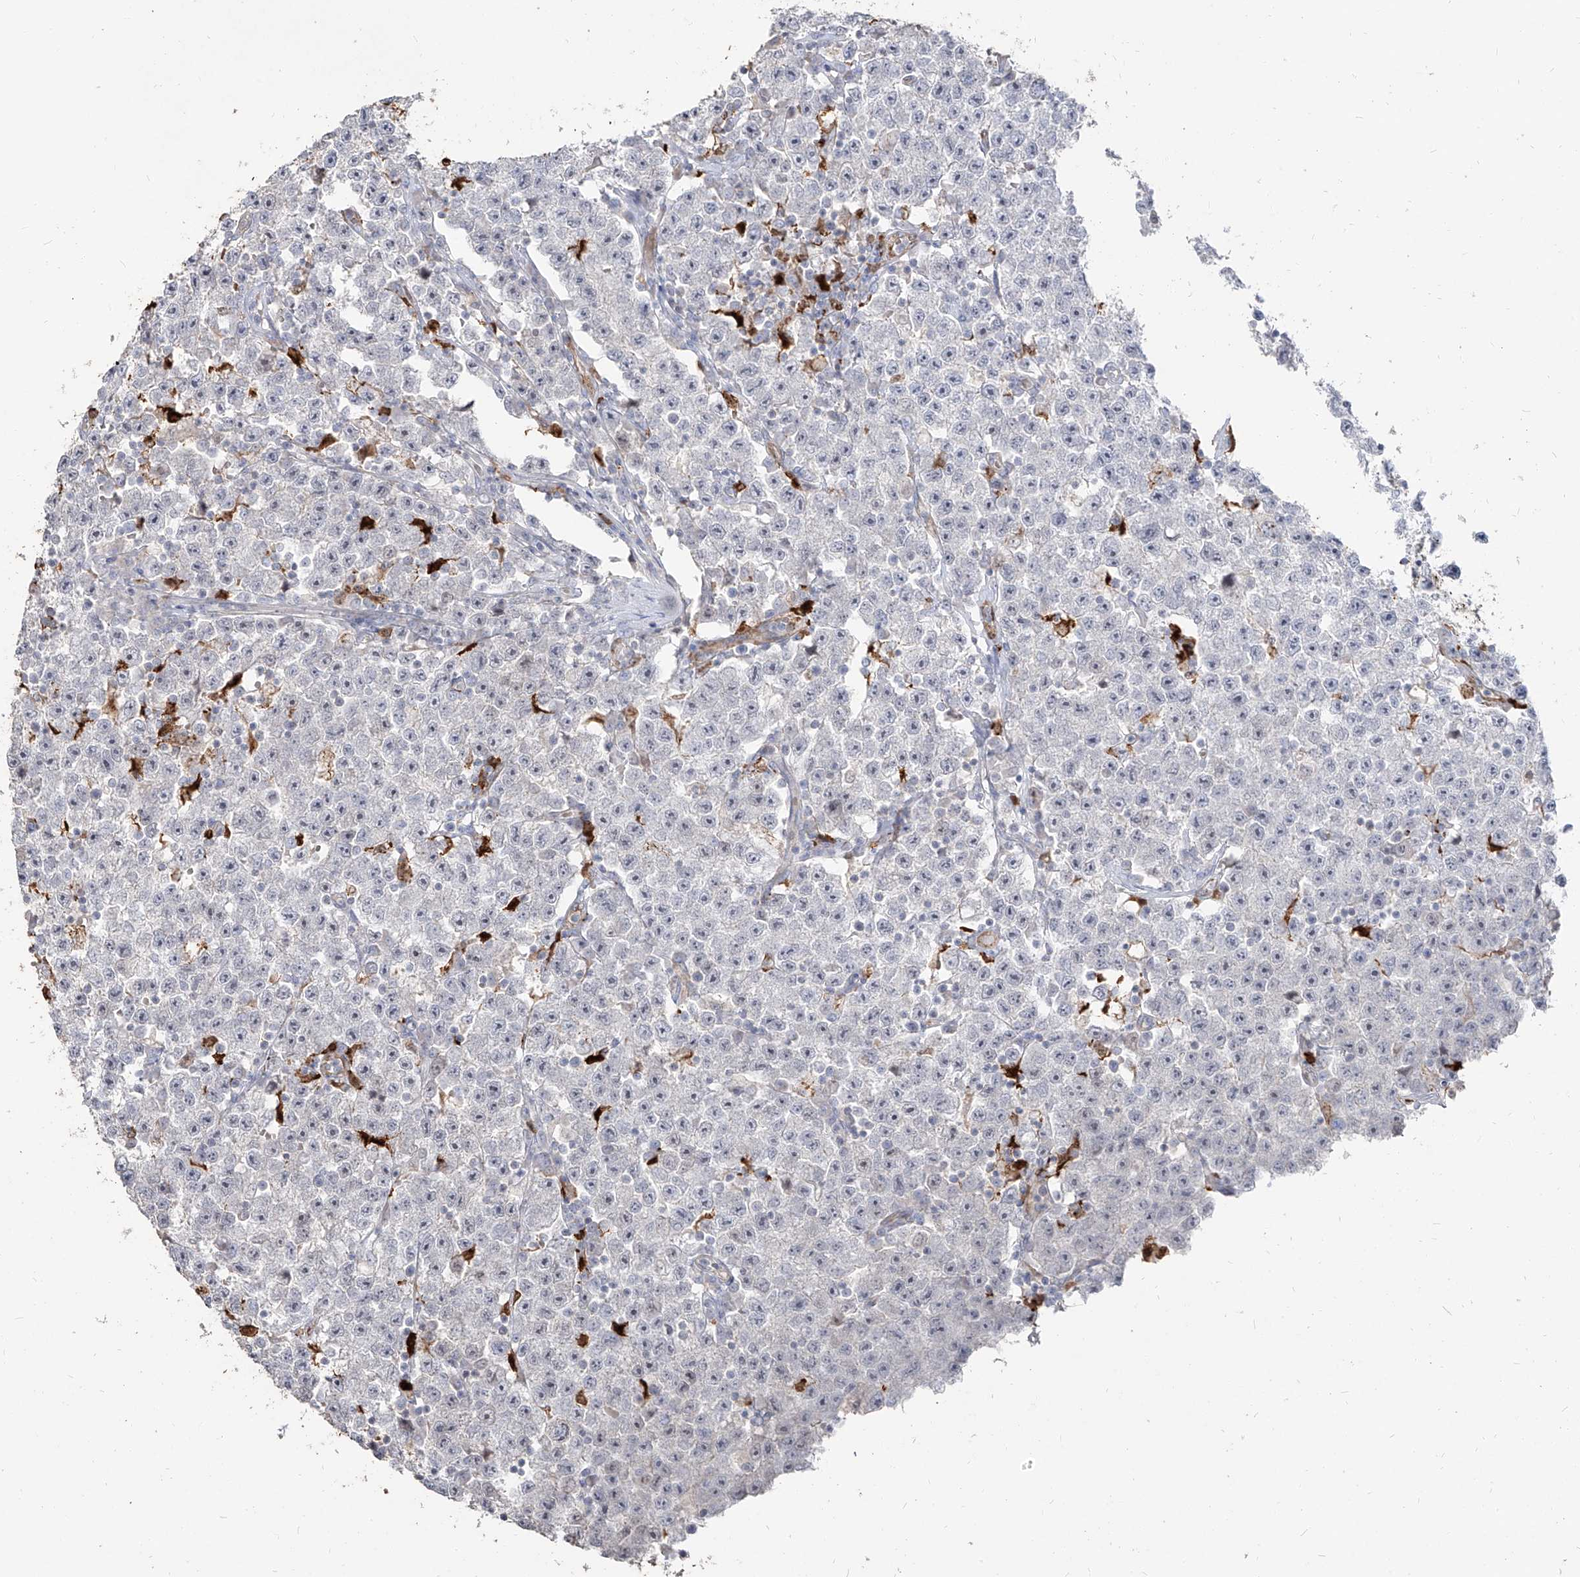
{"staining": {"intensity": "negative", "quantity": "none", "location": "none"}, "tissue": "testis cancer", "cell_type": "Tumor cells", "image_type": "cancer", "snomed": [{"axis": "morphology", "description": "Seminoma, NOS"}, {"axis": "topography", "description": "Testis"}], "caption": "Protein analysis of seminoma (testis) exhibits no significant expression in tumor cells.", "gene": "ZNF227", "patient": {"sex": "male", "age": 22}}